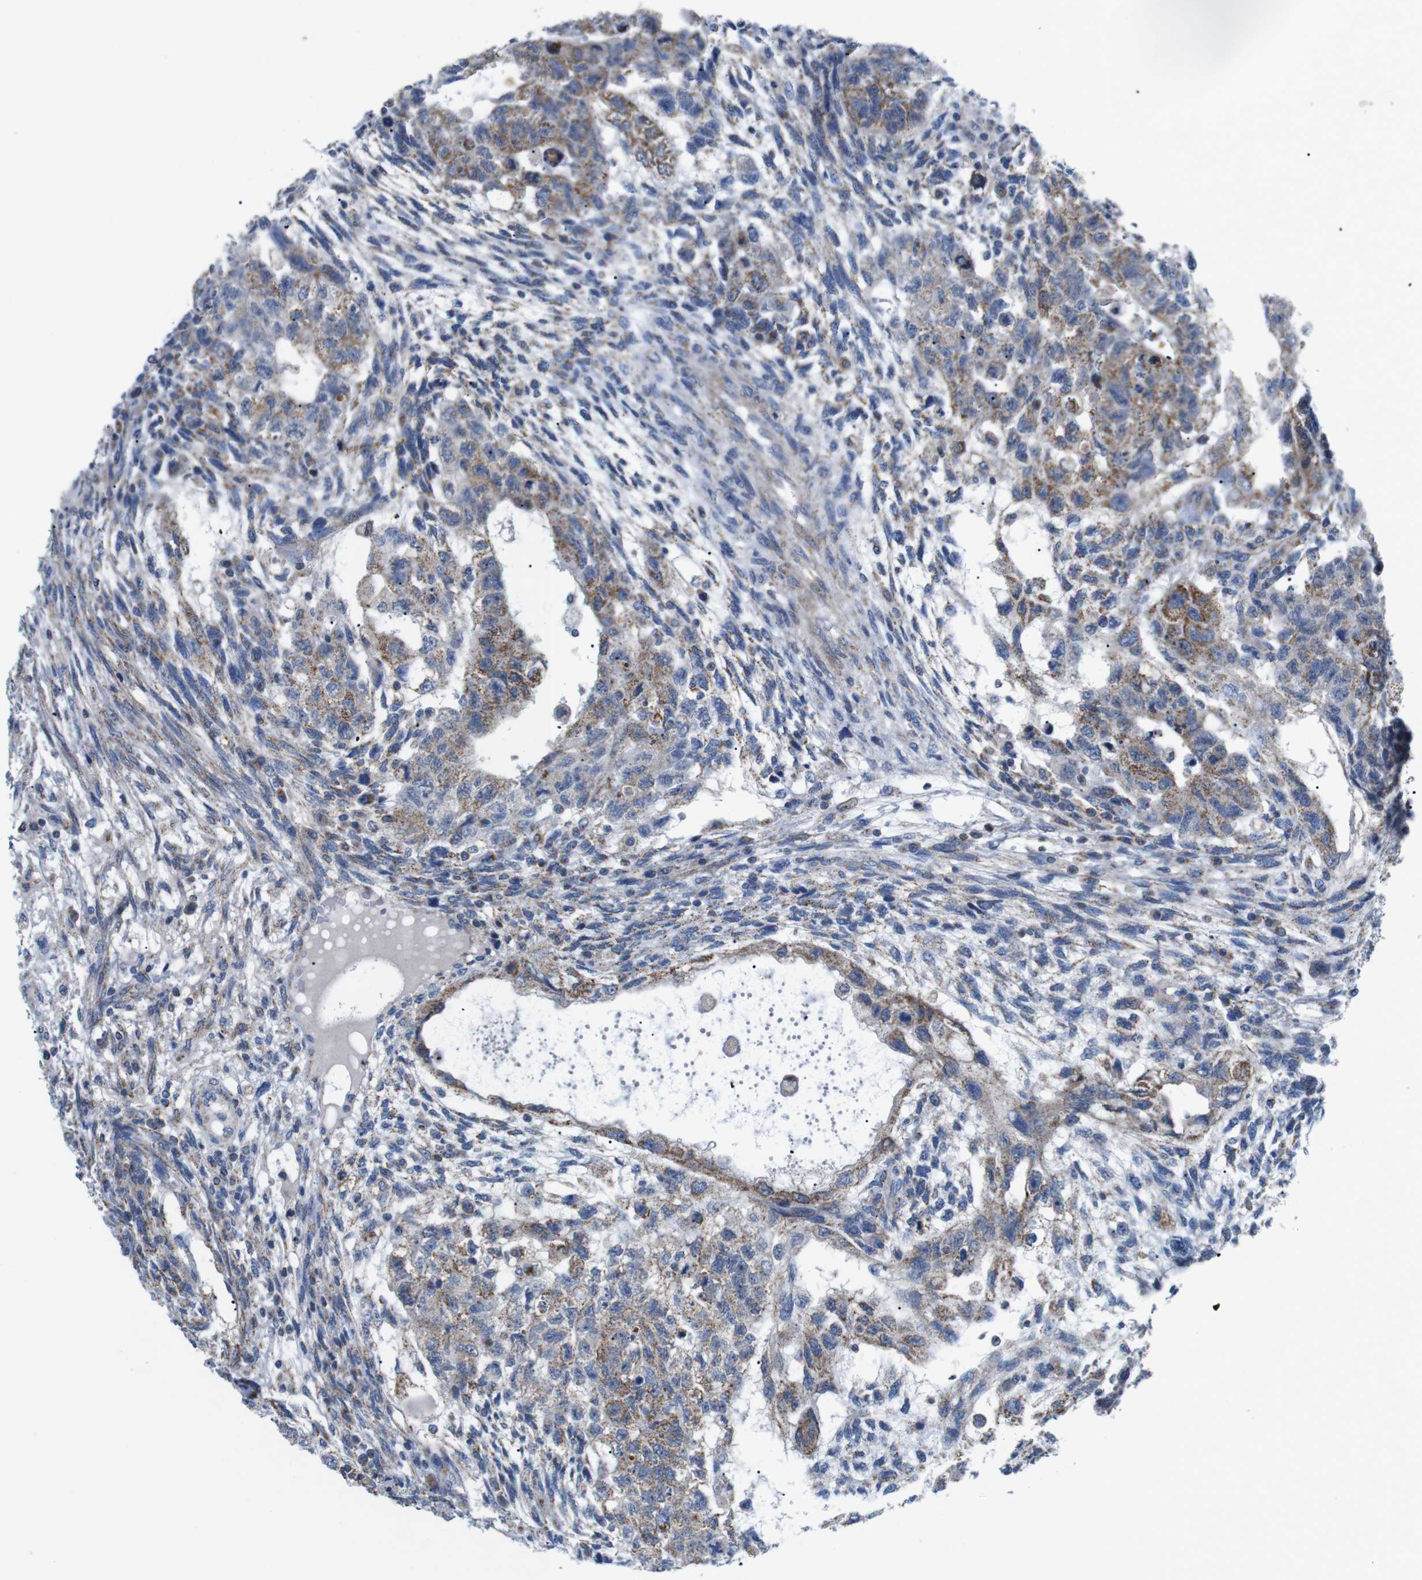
{"staining": {"intensity": "moderate", "quantity": ">75%", "location": "cytoplasmic/membranous"}, "tissue": "testis cancer", "cell_type": "Tumor cells", "image_type": "cancer", "snomed": [{"axis": "morphology", "description": "Normal tissue, NOS"}, {"axis": "morphology", "description": "Carcinoma, Embryonal, NOS"}, {"axis": "topography", "description": "Testis"}], "caption": "Immunohistochemical staining of testis cancer exhibits moderate cytoplasmic/membranous protein staining in about >75% of tumor cells. (Brightfield microscopy of DAB IHC at high magnification).", "gene": "F2RL1", "patient": {"sex": "male", "age": 36}}